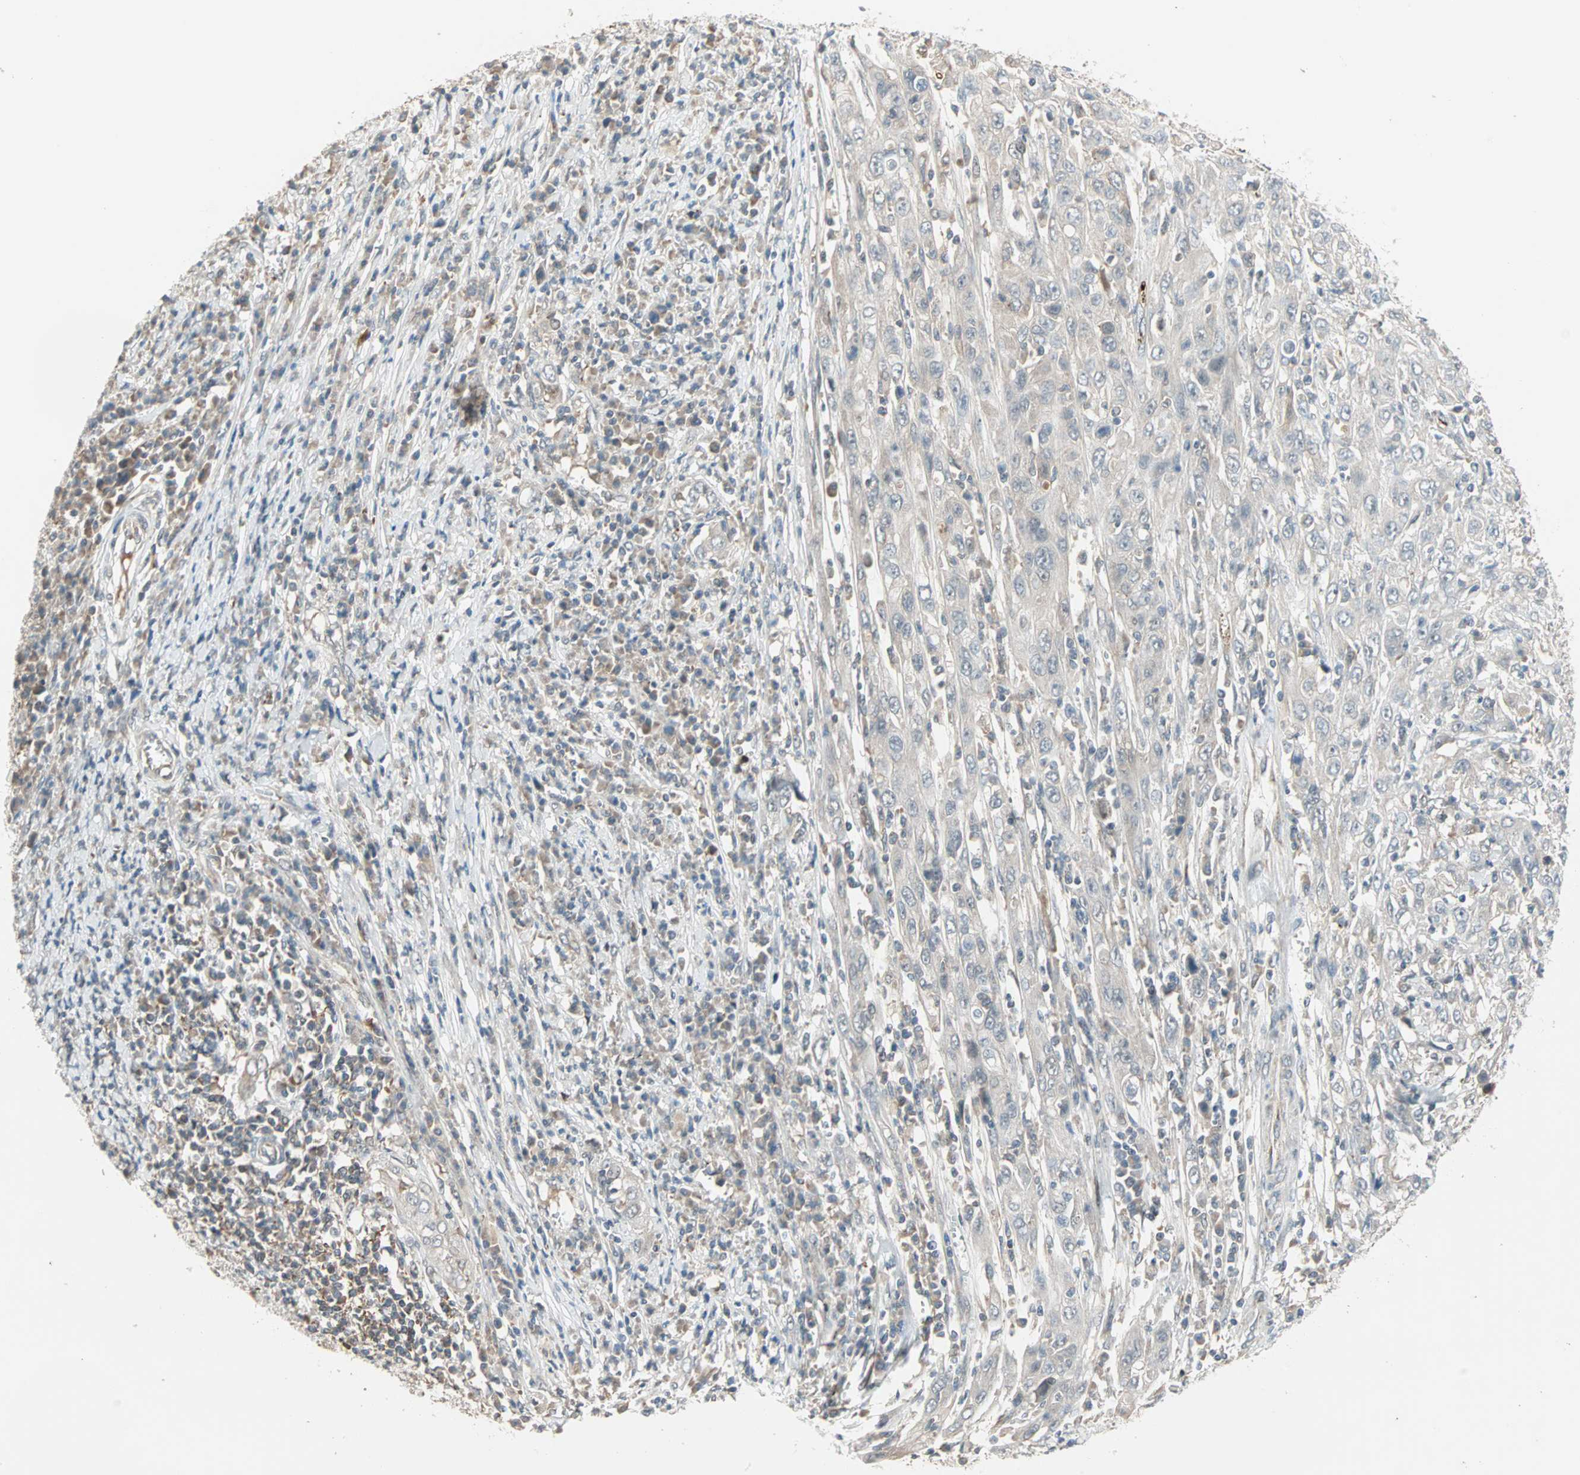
{"staining": {"intensity": "weak", "quantity": "25%-75%", "location": "cytoplasmic/membranous"}, "tissue": "cervical cancer", "cell_type": "Tumor cells", "image_type": "cancer", "snomed": [{"axis": "morphology", "description": "Squamous cell carcinoma, NOS"}, {"axis": "topography", "description": "Cervix"}], "caption": "This micrograph reveals IHC staining of cervical cancer, with low weak cytoplasmic/membranous positivity in about 25%-75% of tumor cells.", "gene": "PROS1", "patient": {"sex": "female", "age": 46}}